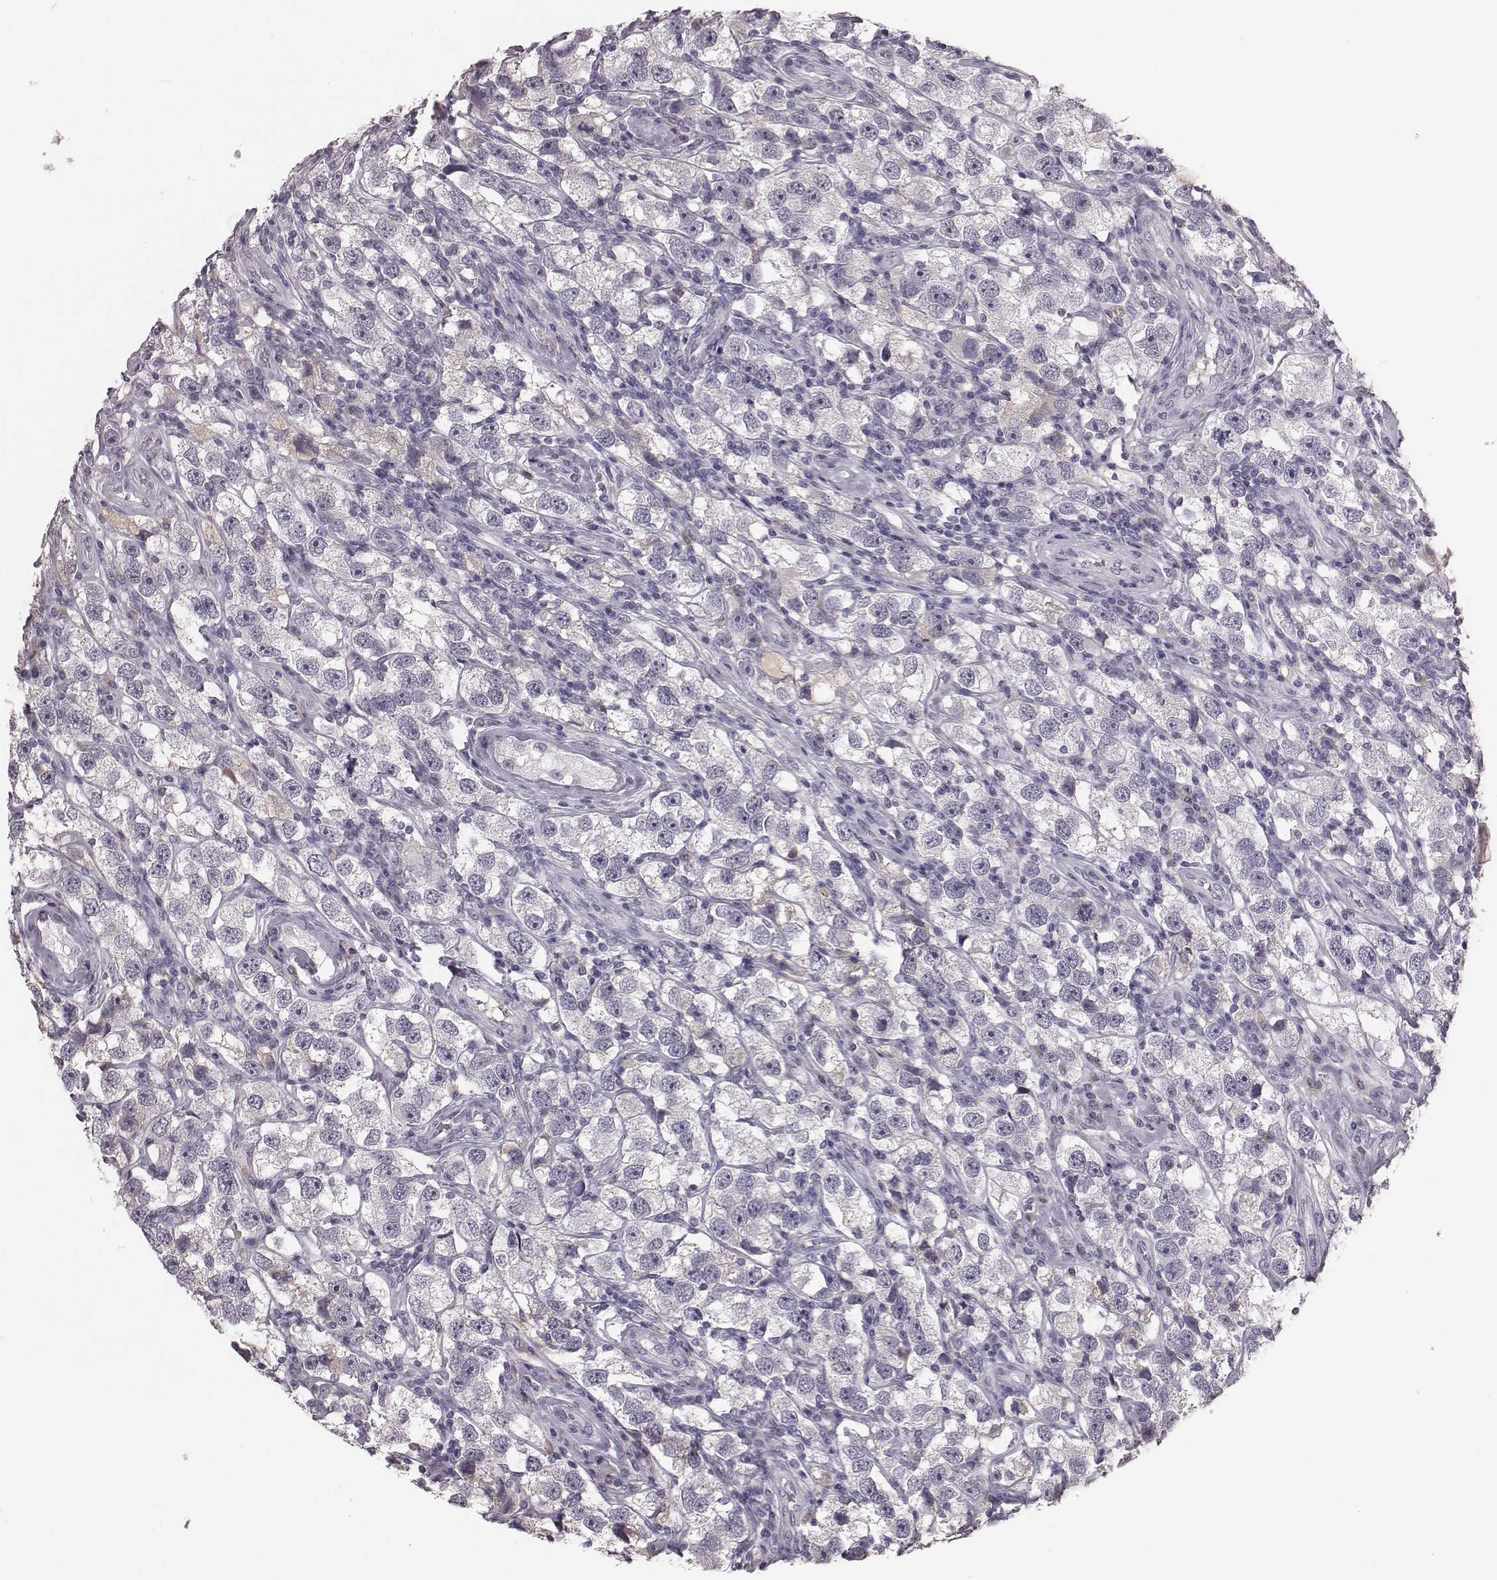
{"staining": {"intensity": "negative", "quantity": "none", "location": "none"}, "tissue": "testis cancer", "cell_type": "Tumor cells", "image_type": "cancer", "snomed": [{"axis": "morphology", "description": "Seminoma, NOS"}, {"axis": "topography", "description": "Testis"}], "caption": "A histopathology image of seminoma (testis) stained for a protein demonstrates no brown staining in tumor cells.", "gene": "SMIM24", "patient": {"sex": "male", "age": 26}}